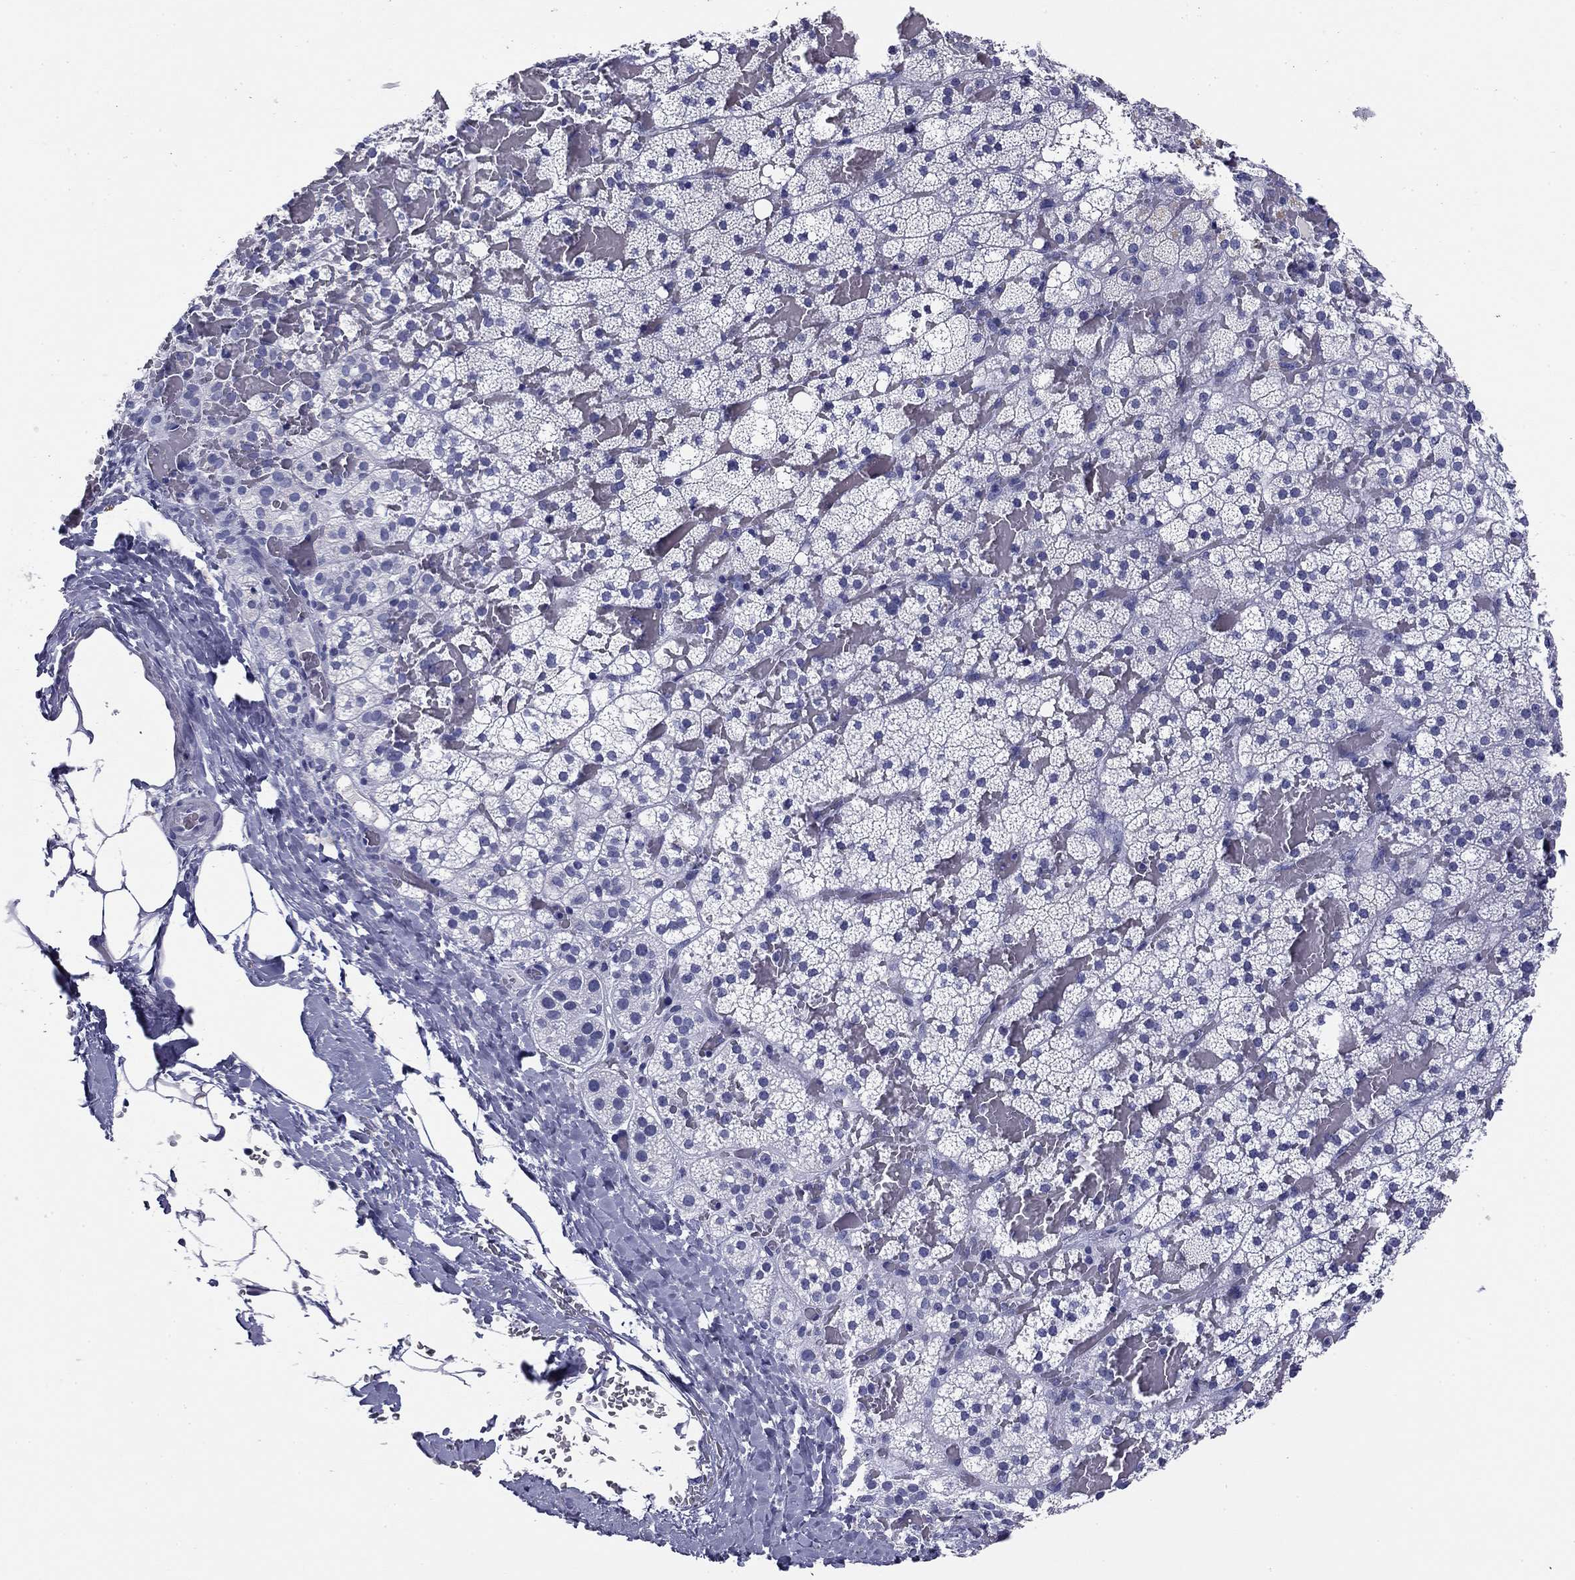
{"staining": {"intensity": "negative", "quantity": "none", "location": "none"}, "tissue": "adrenal gland", "cell_type": "Glandular cells", "image_type": "normal", "snomed": [{"axis": "morphology", "description": "Normal tissue, NOS"}, {"axis": "topography", "description": "Adrenal gland"}], "caption": "A micrograph of adrenal gland stained for a protein demonstrates no brown staining in glandular cells. (Stains: DAB immunohistochemistry with hematoxylin counter stain, Microscopy: brightfield microscopy at high magnification).", "gene": "ABCC2", "patient": {"sex": "male", "age": 53}}